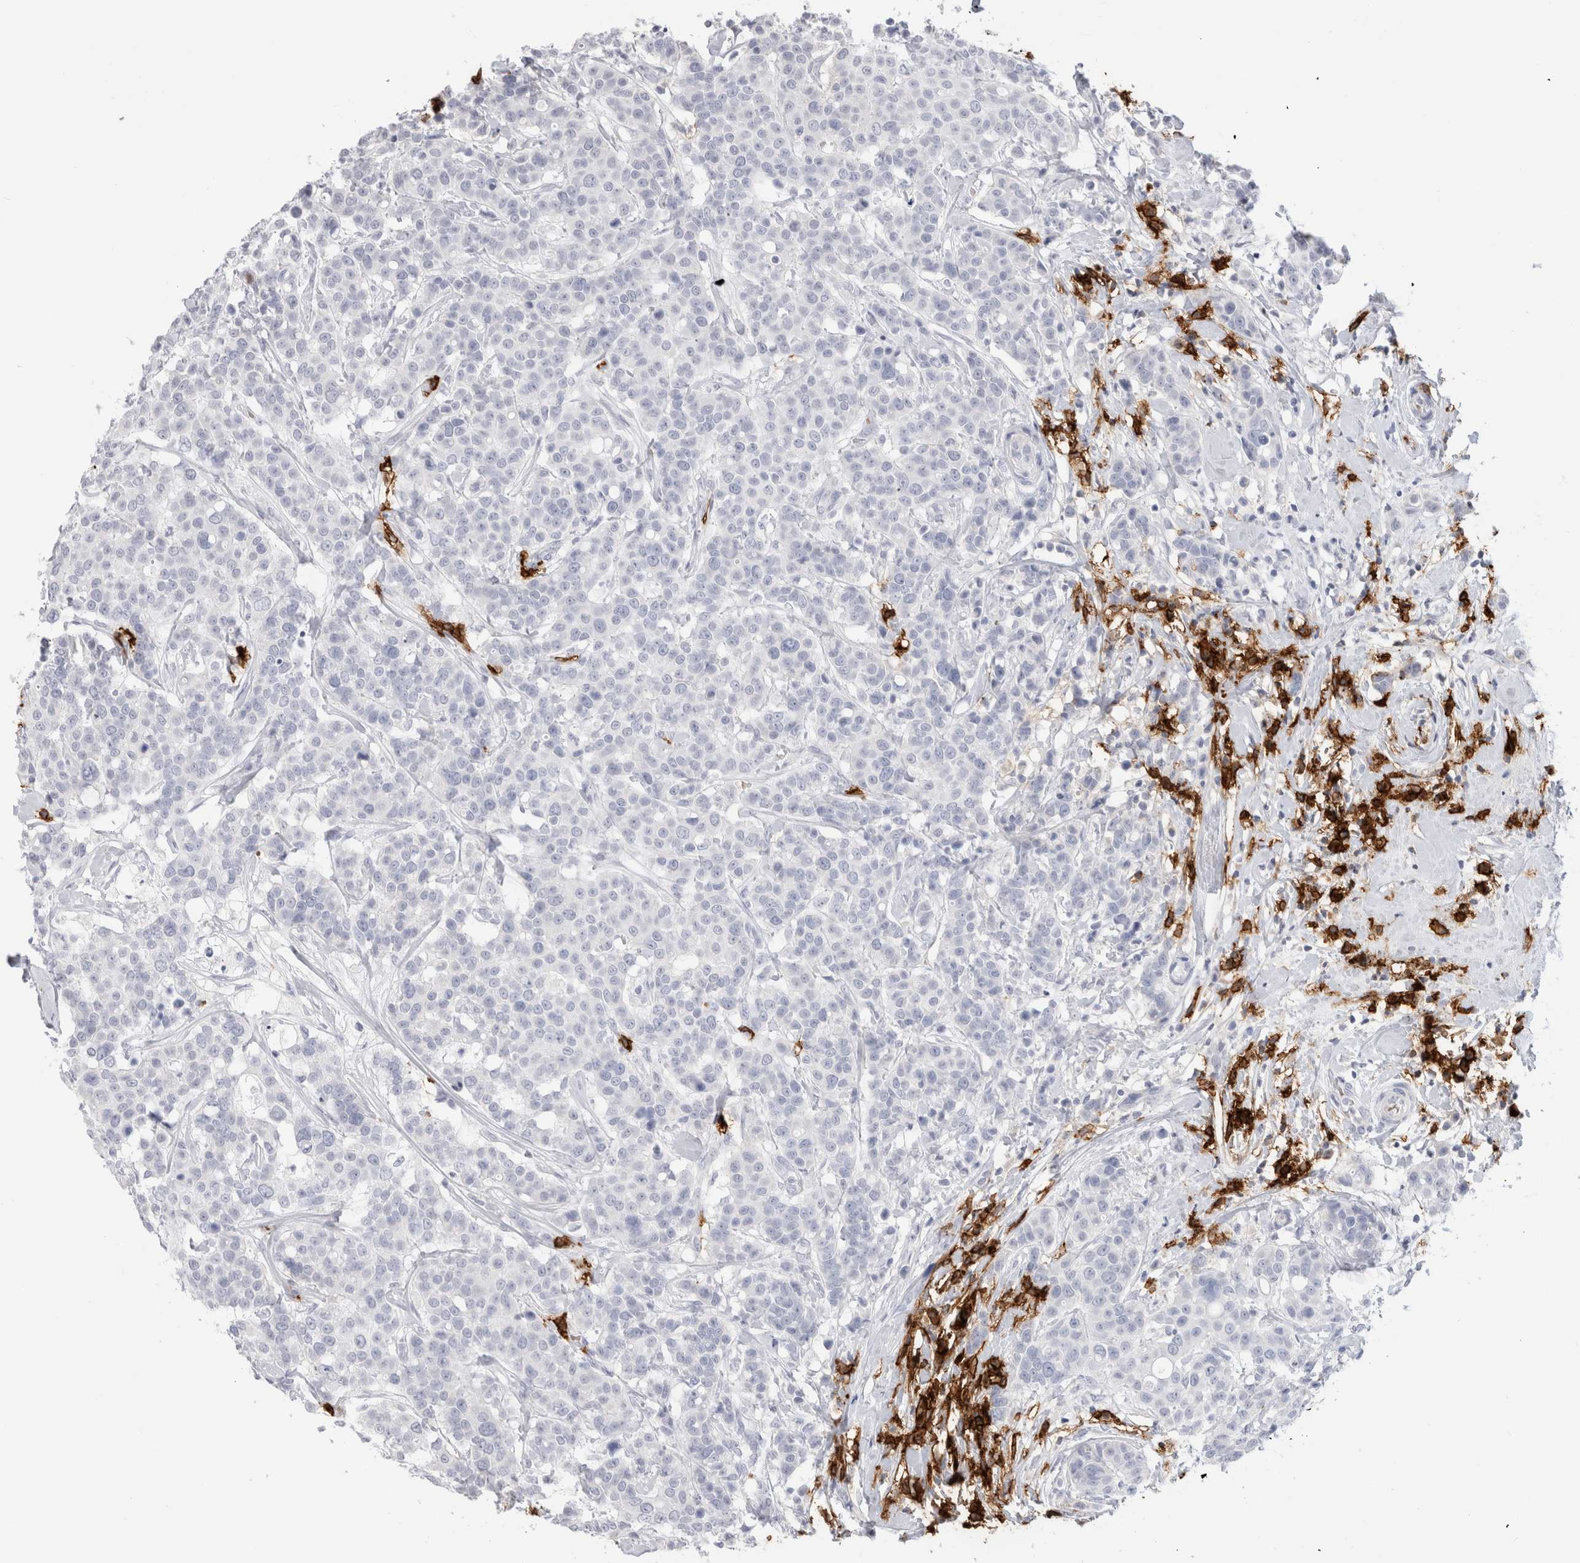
{"staining": {"intensity": "negative", "quantity": "none", "location": "none"}, "tissue": "breast cancer", "cell_type": "Tumor cells", "image_type": "cancer", "snomed": [{"axis": "morphology", "description": "Duct carcinoma"}, {"axis": "topography", "description": "Breast"}], "caption": "The image shows no staining of tumor cells in breast cancer.", "gene": "CD38", "patient": {"sex": "female", "age": 27}}